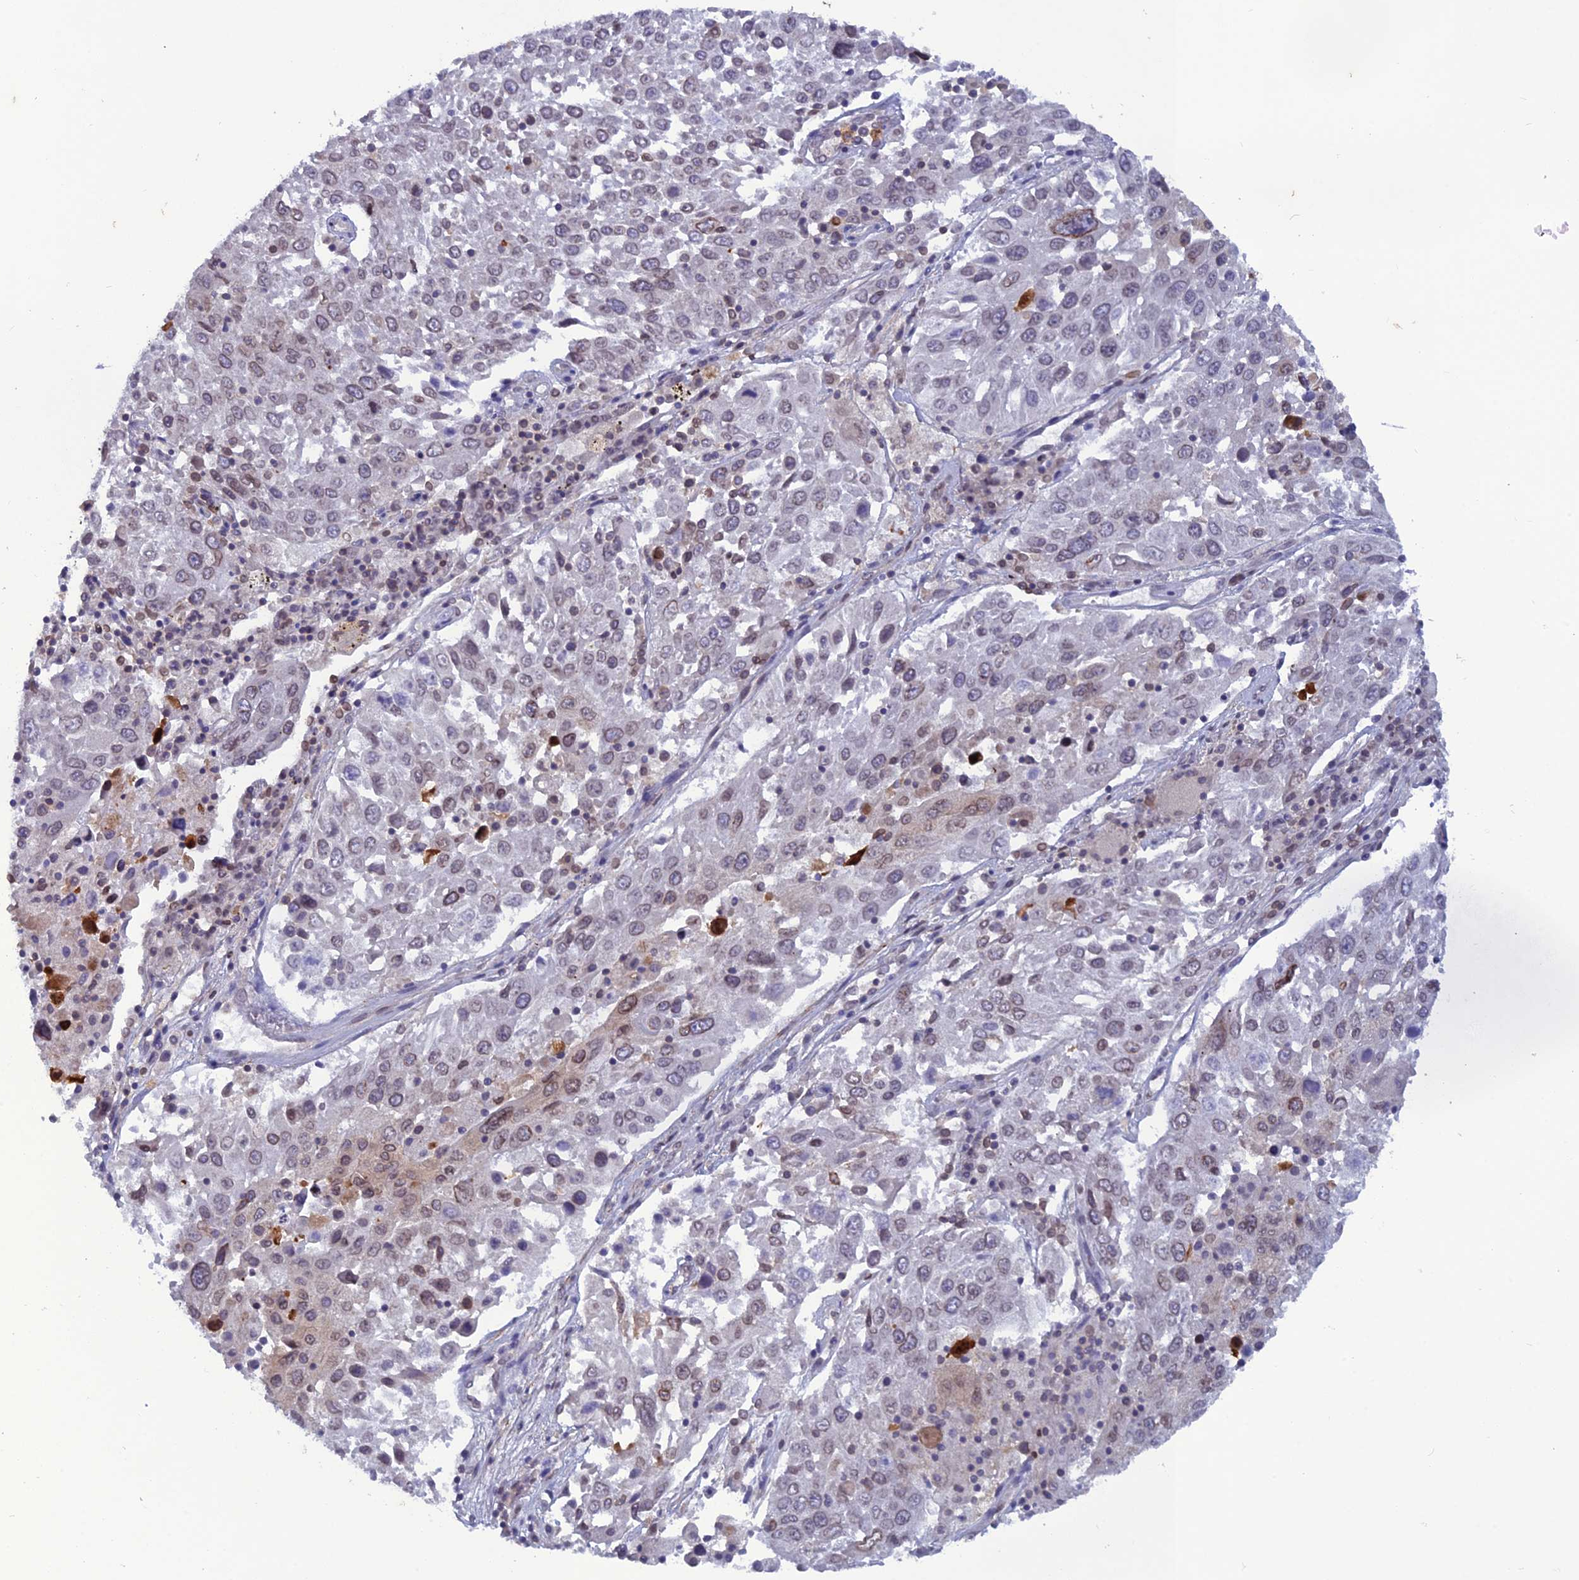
{"staining": {"intensity": "moderate", "quantity": "<25%", "location": "cytoplasmic/membranous,nuclear"}, "tissue": "lung cancer", "cell_type": "Tumor cells", "image_type": "cancer", "snomed": [{"axis": "morphology", "description": "Squamous cell carcinoma, NOS"}, {"axis": "topography", "description": "Lung"}], "caption": "Moderate cytoplasmic/membranous and nuclear protein expression is present in approximately <25% of tumor cells in lung squamous cell carcinoma.", "gene": "WDR46", "patient": {"sex": "male", "age": 65}}